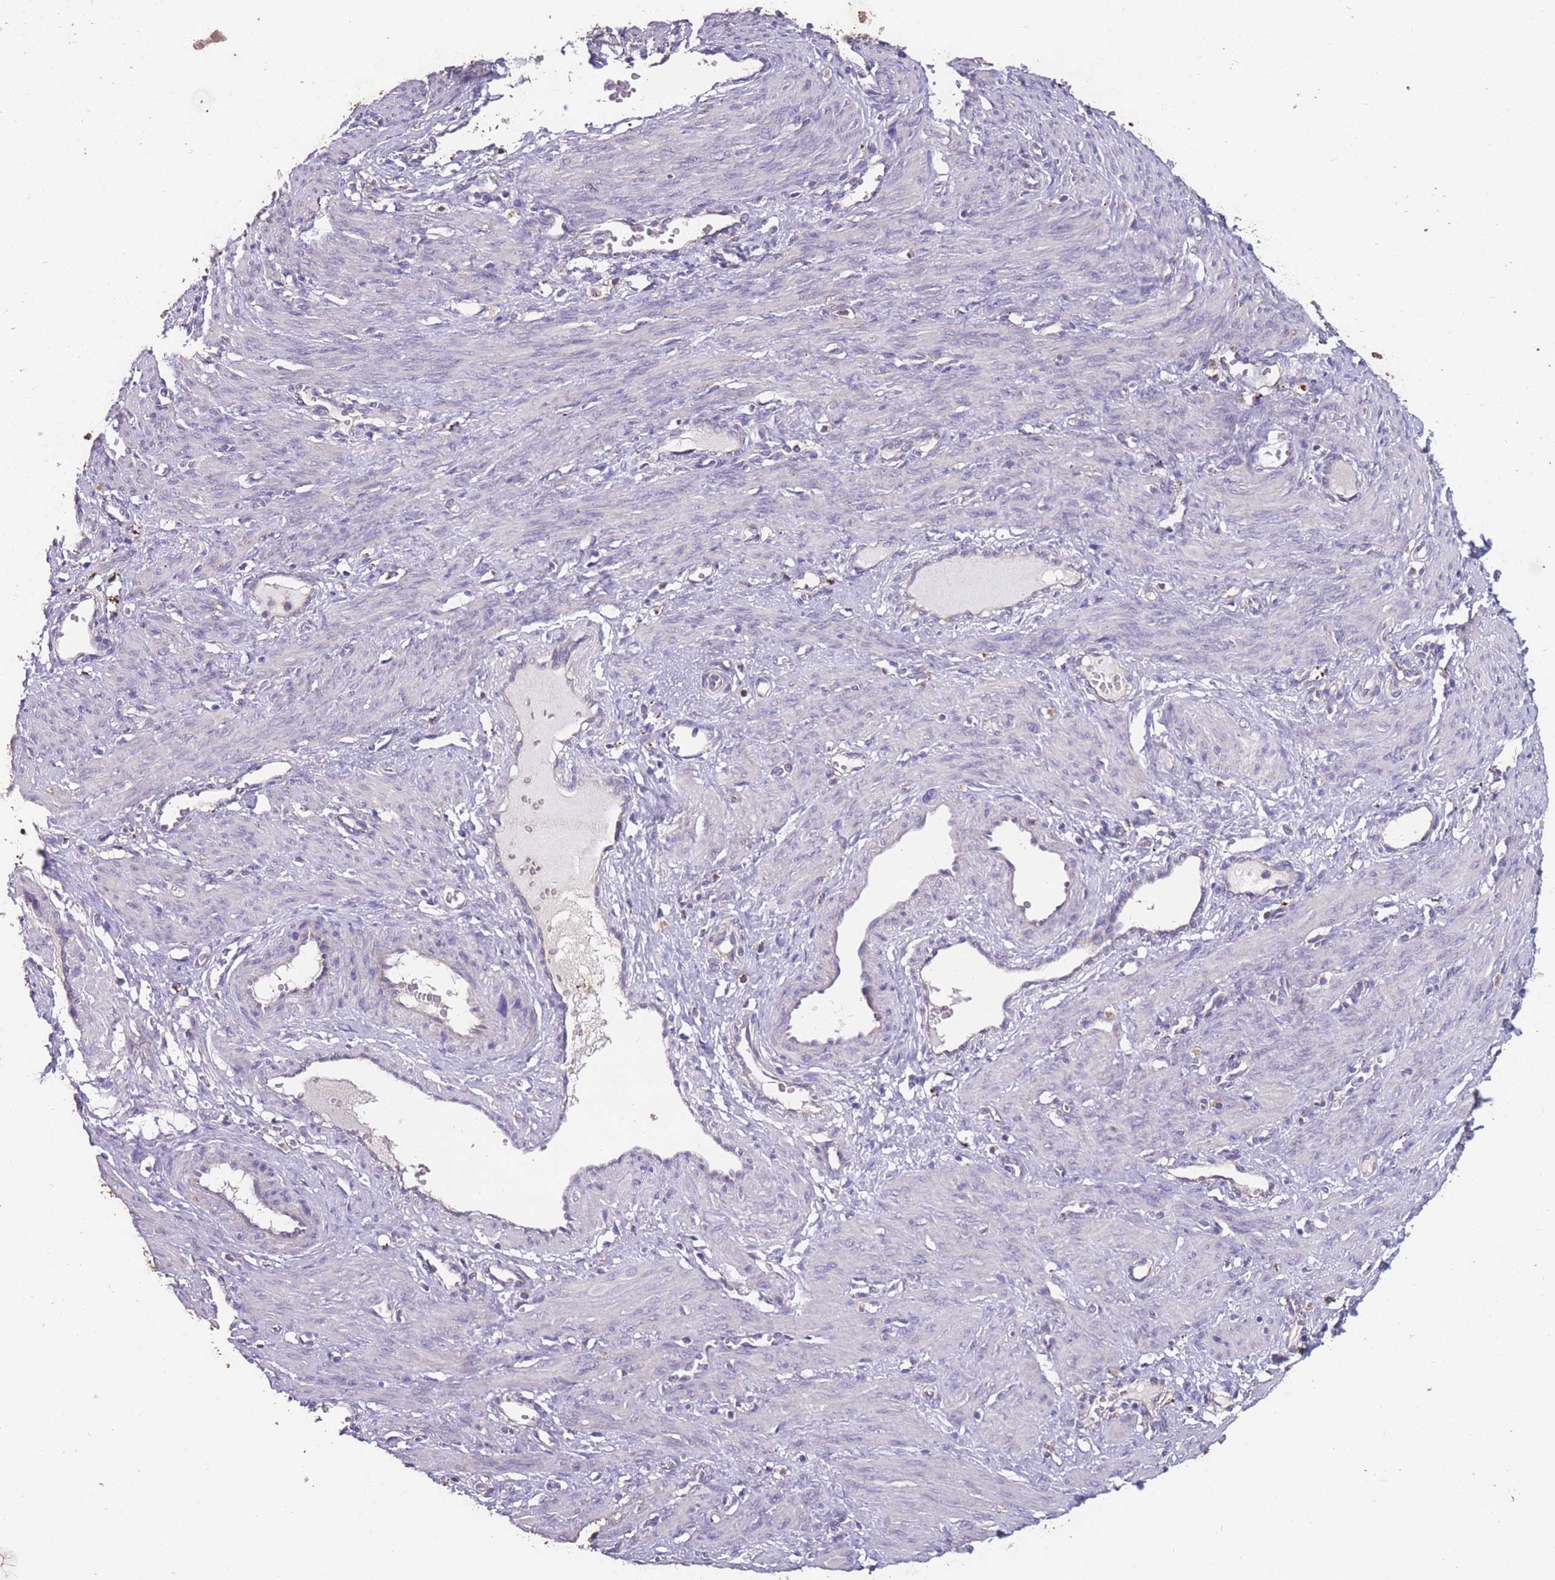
{"staining": {"intensity": "negative", "quantity": "none", "location": "none"}, "tissue": "smooth muscle", "cell_type": "Smooth muscle cells", "image_type": "normal", "snomed": [{"axis": "morphology", "description": "Normal tissue, NOS"}, {"axis": "topography", "description": "Endometrium"}], "caption": "An IHC photomicrograph of benign smooth muscle is shown. There is no staining in smooth muscle cells of smooth muscle.", "gene": "STIM2", "patient": {"sex": "female", "age": 33}}